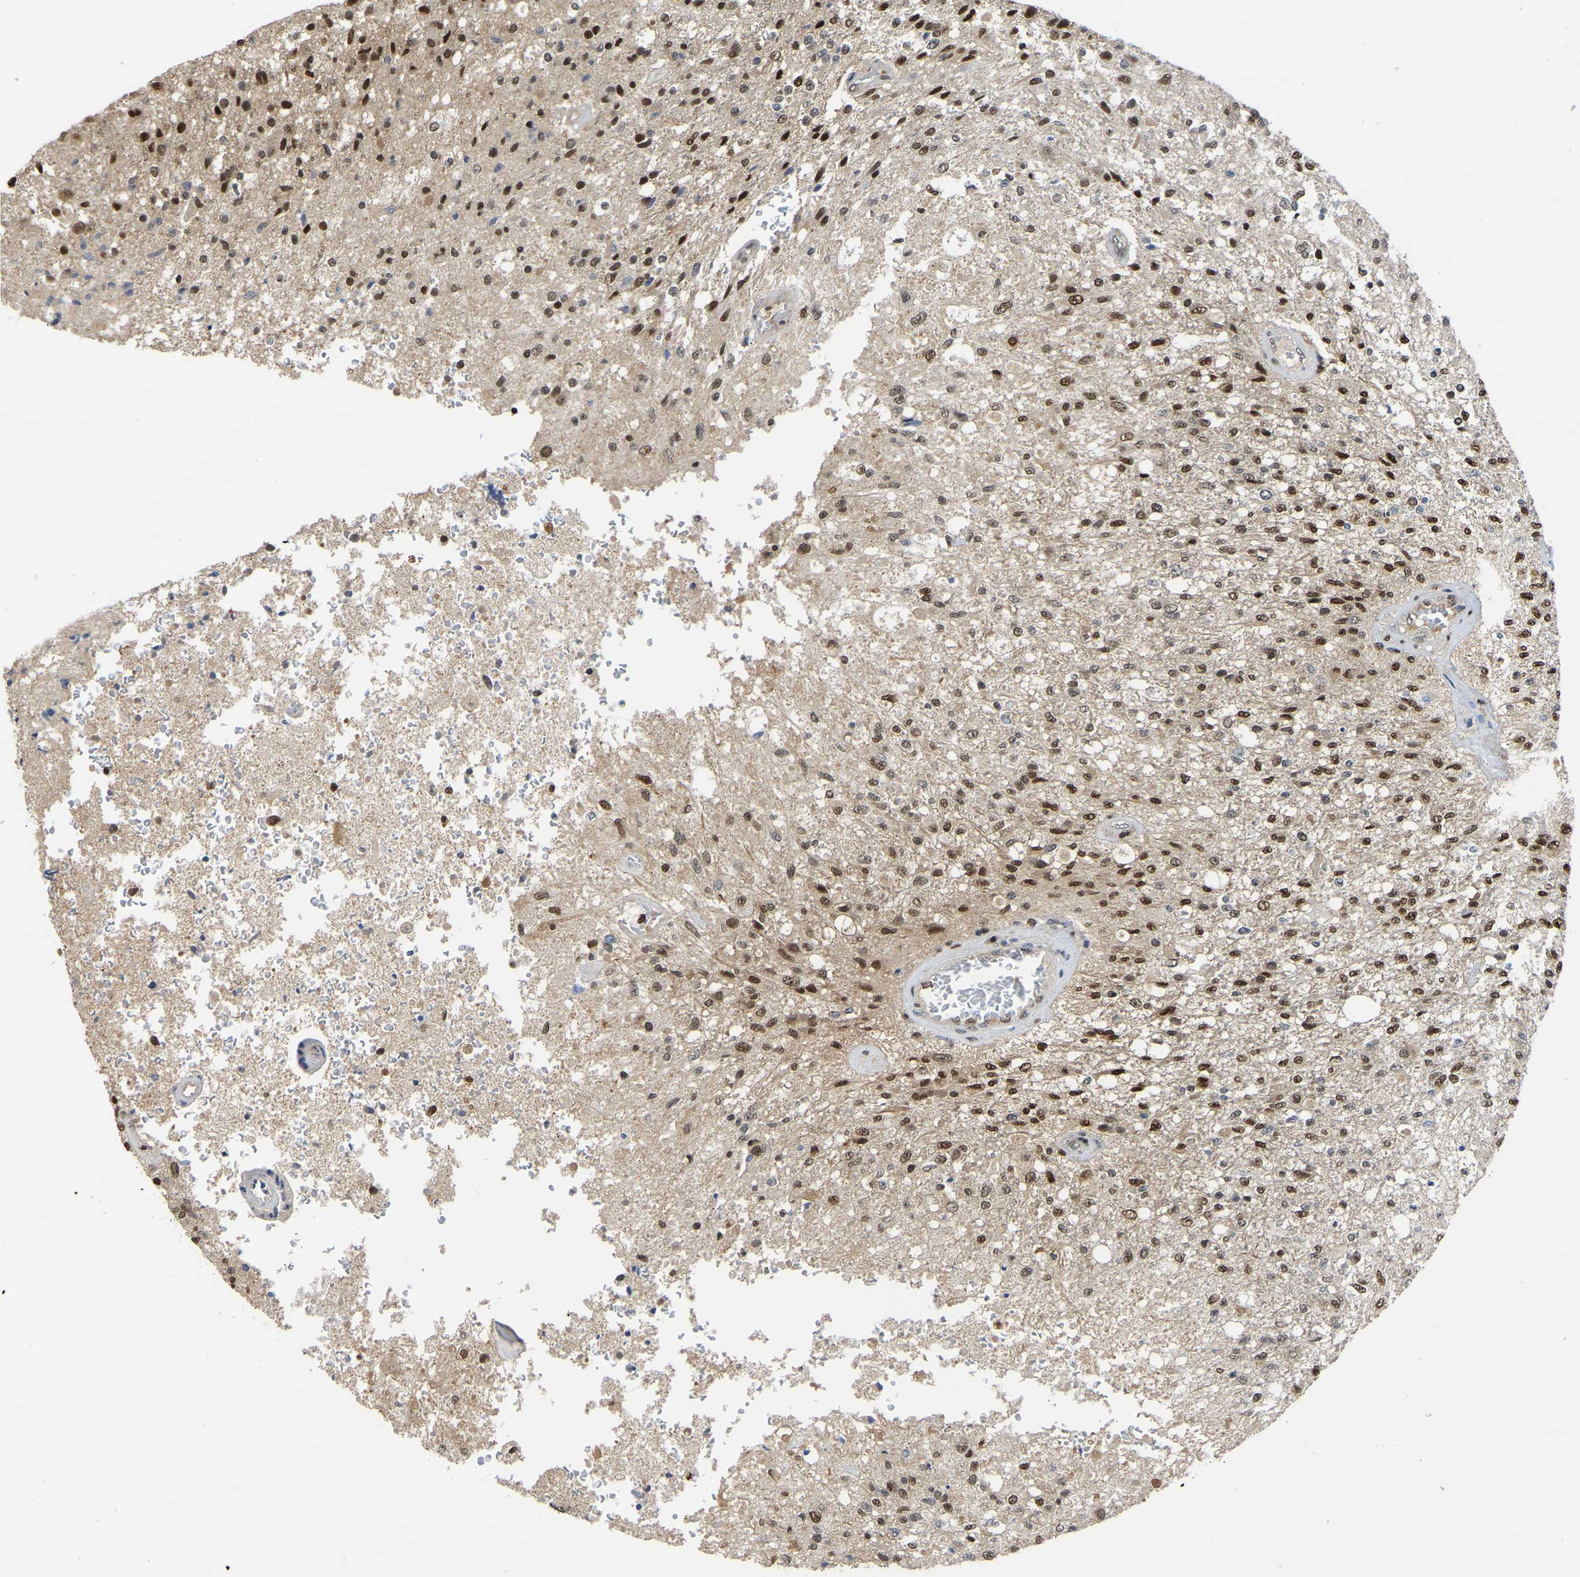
{"staining": {"intensity": "moderate", "quantity": ">75%", "location": "nuclear"}, "tissue": "glioma", "cell_type": "Tumor cells", "image_type": "cancer", "snomed": [{"axis": "morphology", "description": "Normal tissue, NOS"}, {"axis": "morphology", "description": "Glioma, malignant, High grade"}, {"axis": "topography", "description": "Cerebral cortex"}], "caption": "This histopathology image demonstrates immunohistochemistry staining of glioma, with medium moderate nuclear staining in approximately >75% of tumor cells.", "gene": "KLRG2", "patient": {"sex": "male", "age": 77}}